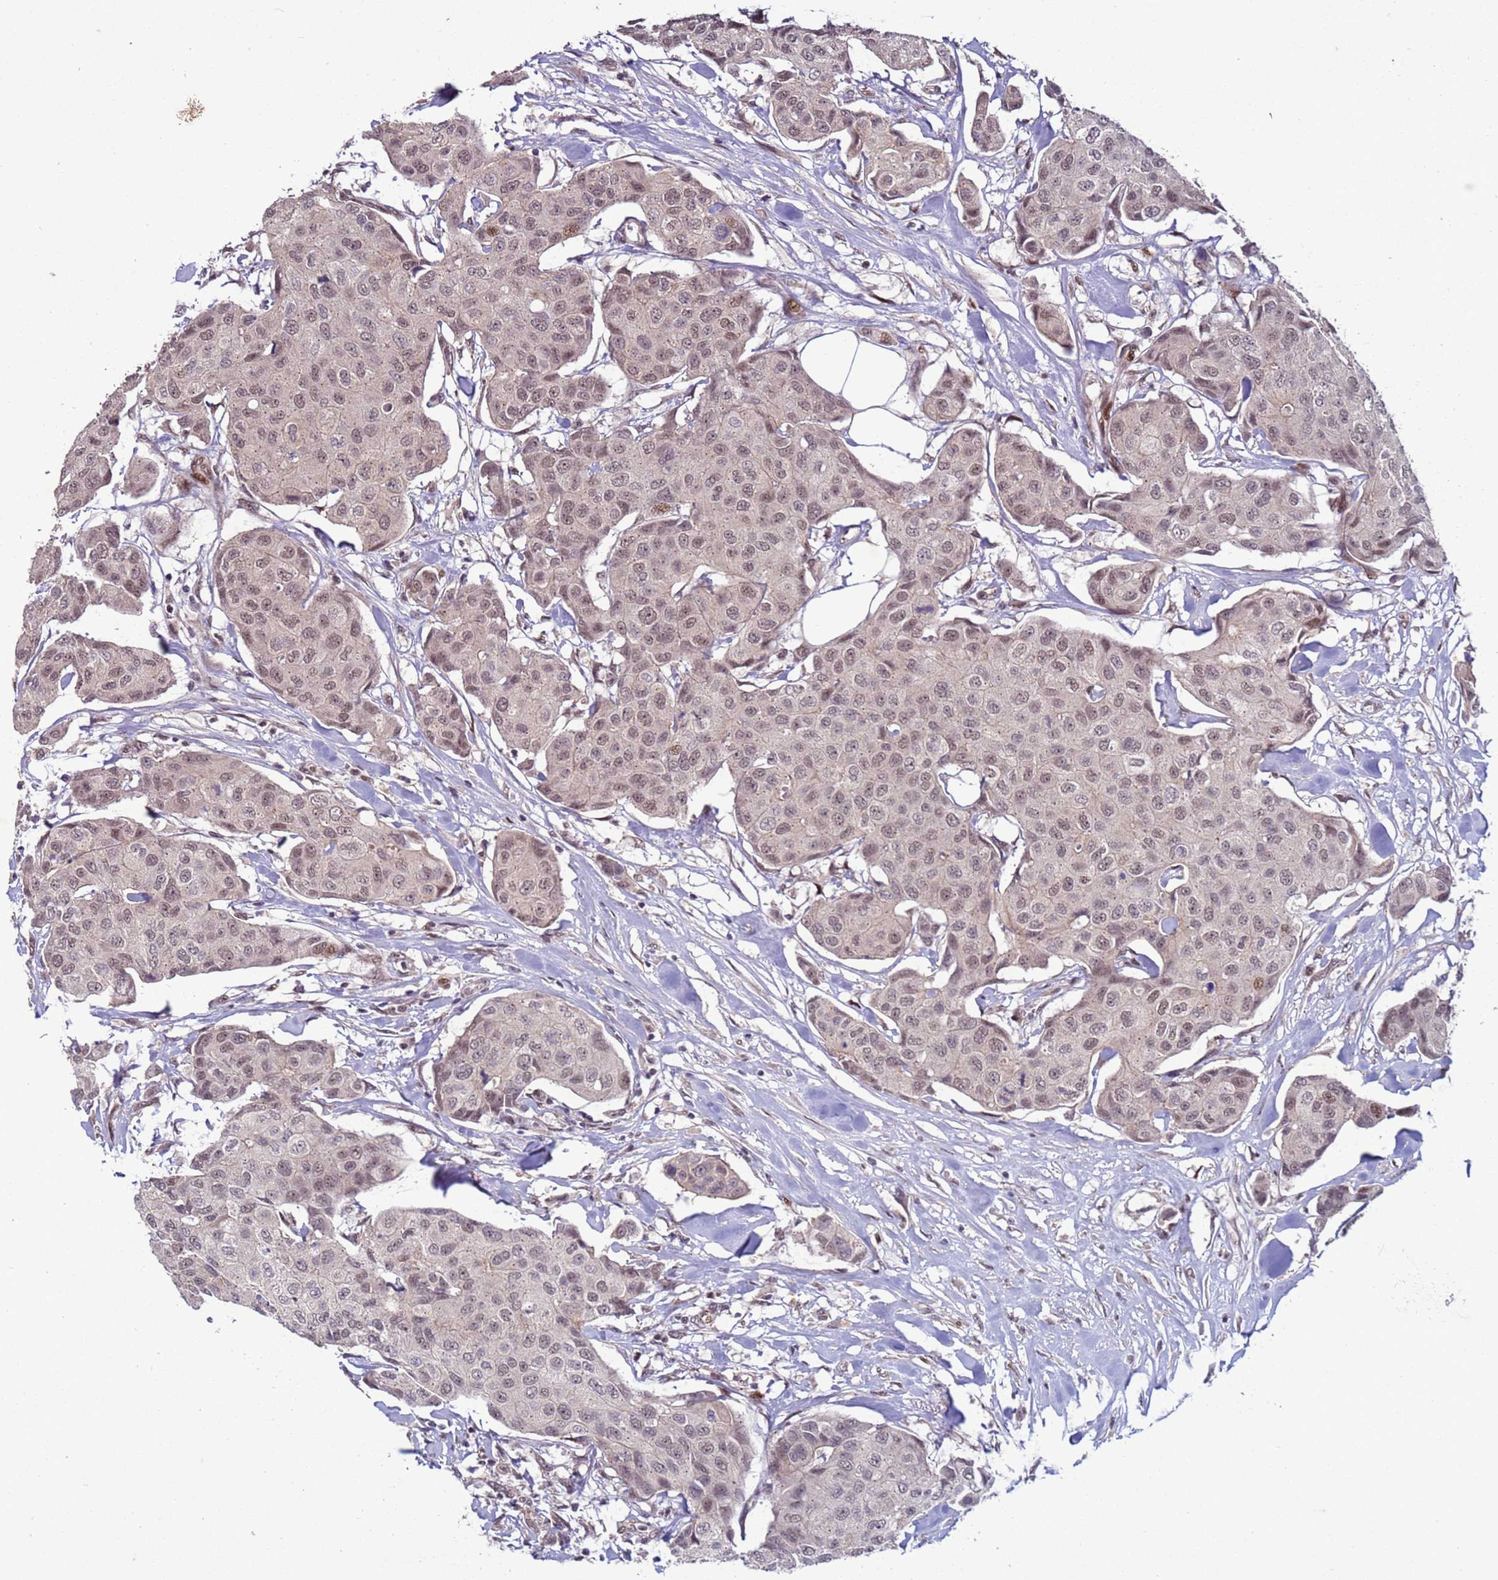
{"staining": {"intensity": "weak", "quantity": "25%-75%", "location": "nuclear"}, "tissue": "breast cancer", "cell_type": "Tumor cells", "image_type": "cancer", "snomed": [{"axis": "morphology", "description": "Duct carcinoma"}, {"axis": "topography", "description": "Breast"}, {"axis": "topography", "description": "Lymph node"}], "caption": "Immunohistochemistry photomicrograph of human breast intraductal carcinoma stained for a protein (brown), which demonstrates low levels of weak nuclear expression in approximately 25%-75% of tumor cells.", "gene": "SHC3", "patient": {"sex": "female", "age": 80}}